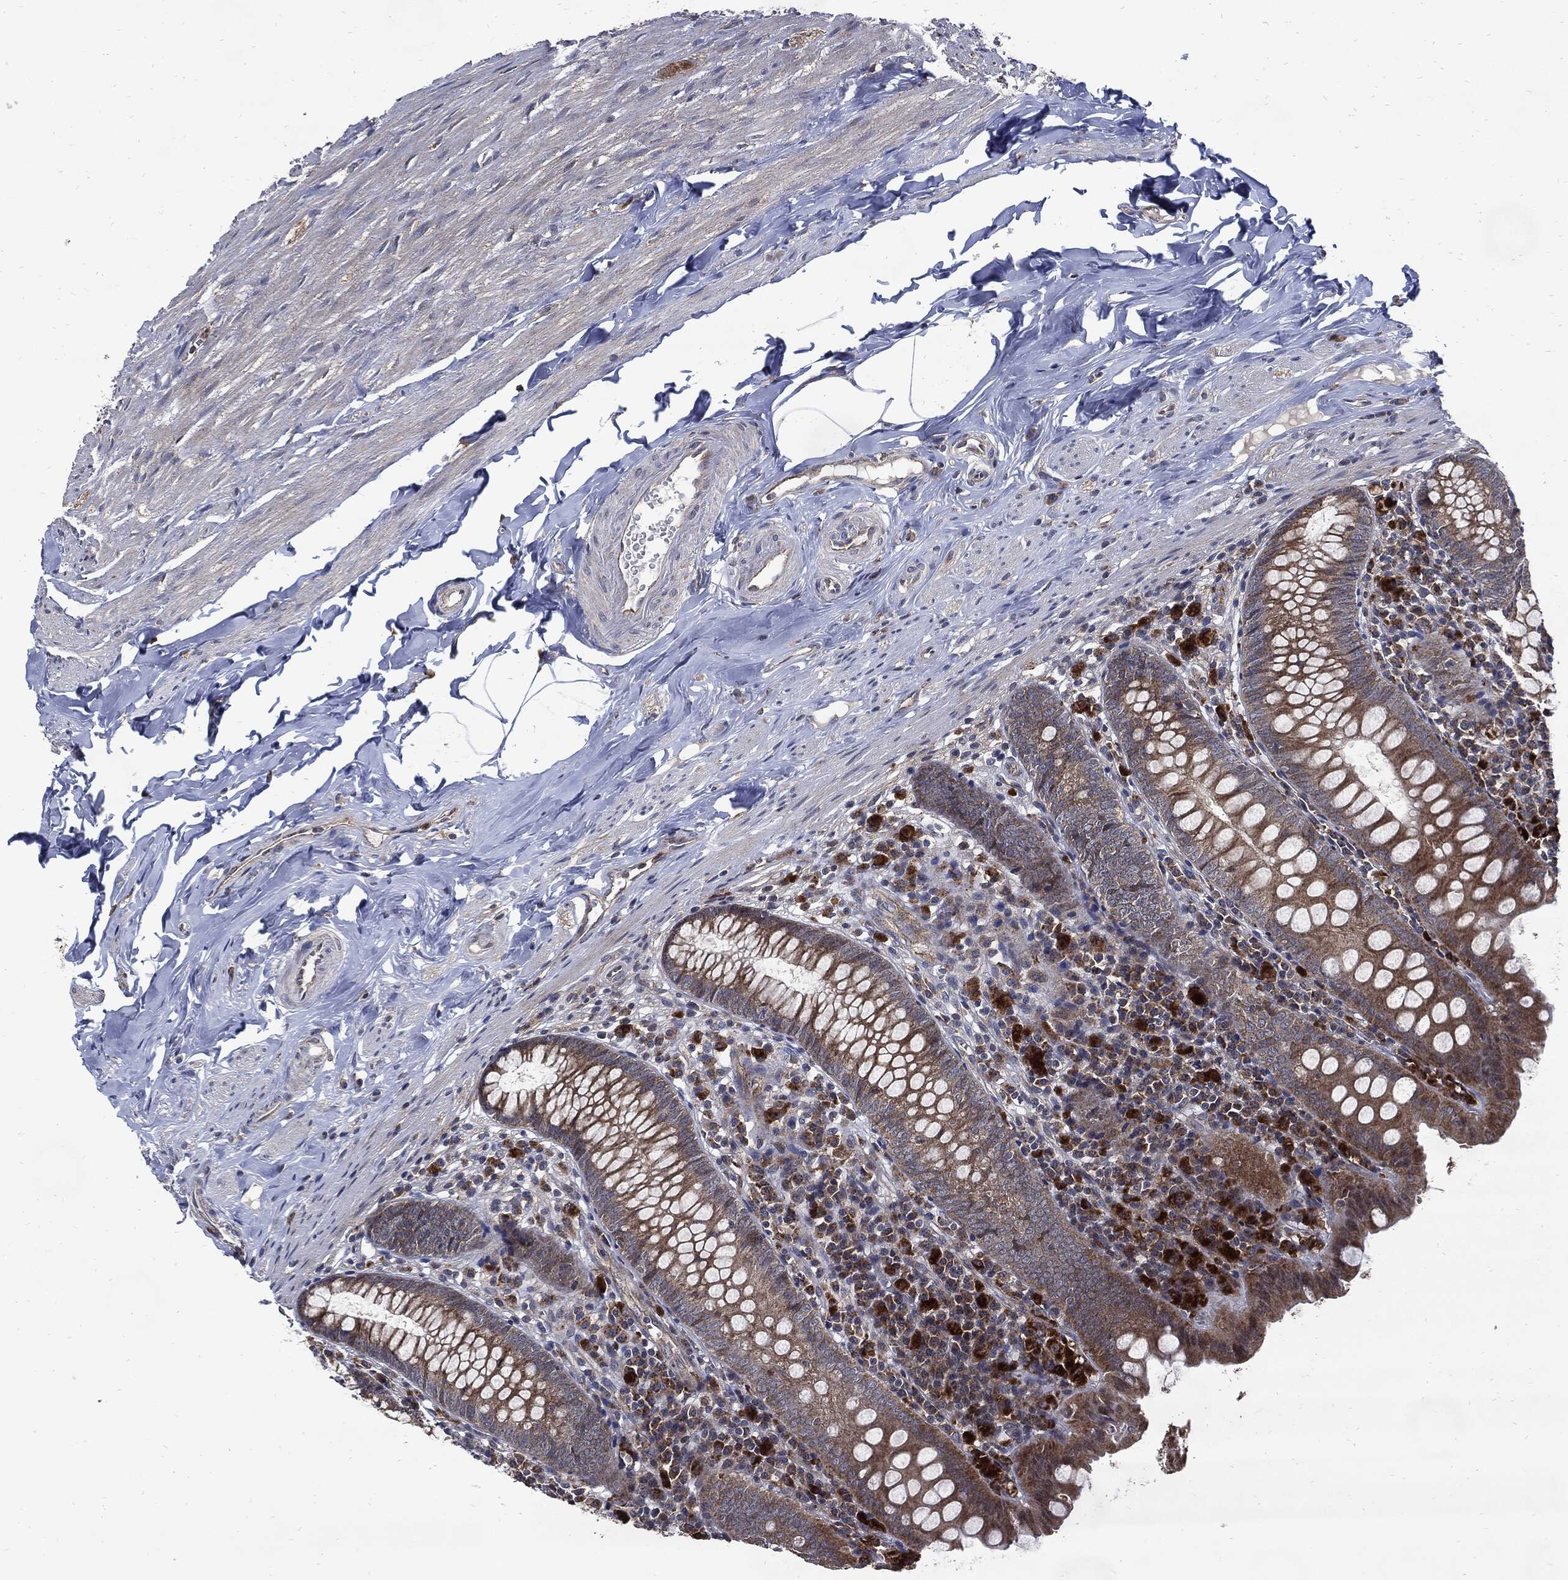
{"staining": {"intensity": "weak", "quantity": "25%-75%", "location": "cytoplasmic/membranous"}, "tissue": "appendix", "cell_type": "Glandular cells", "image_type": "normal", "snomed": [{"axis": "morphology", "description": "Normal tissue, NOS"}, {"axis": "topography", "description": "Appendix"}], "caption": "Human appendix stained with a brown dye reveals weak cytoplasmic/membranous positive expression in about 25%-75% of glandular cells.", "gene": "SLC31A2", "patient": {"sex": "female", "age": 82}}